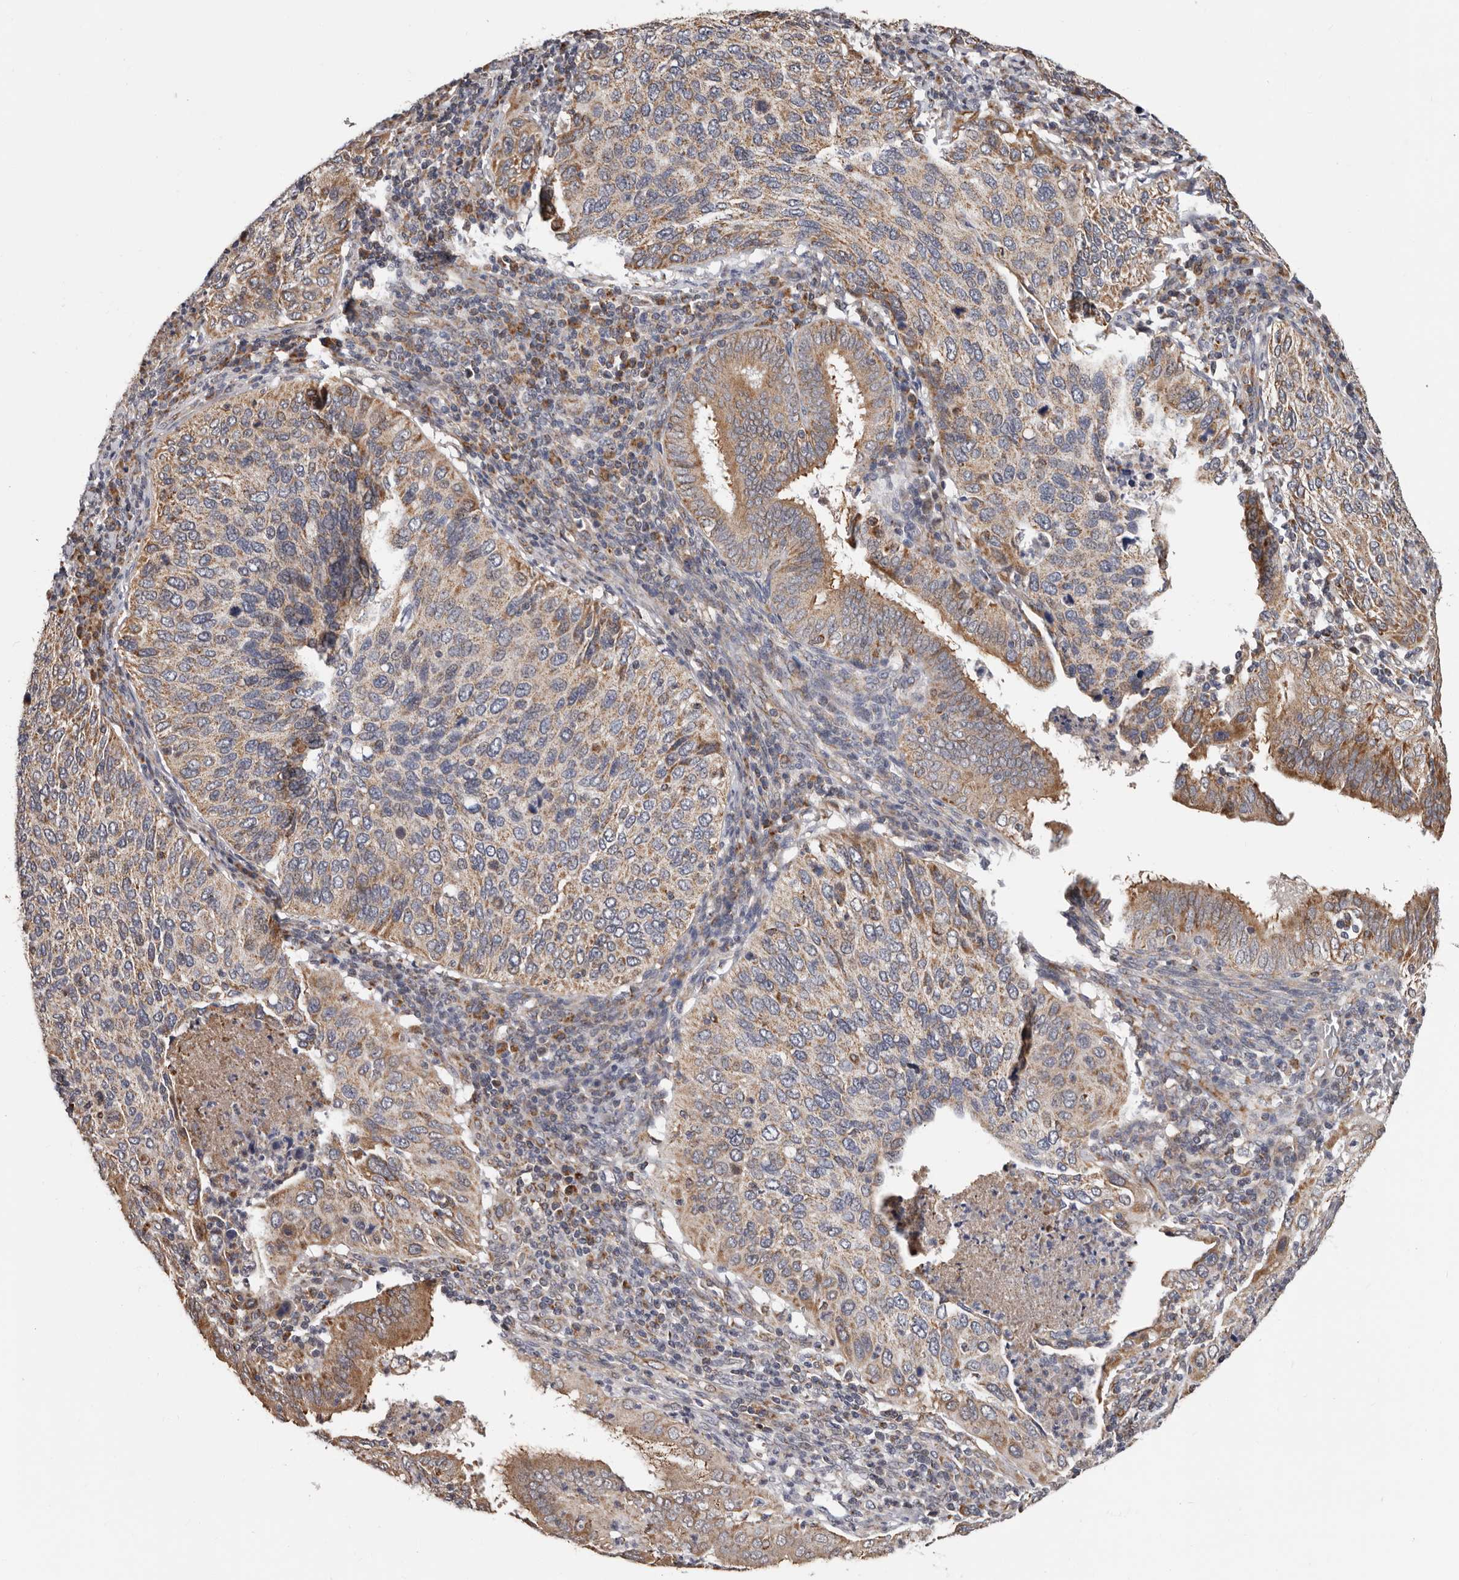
{"staining": {"intensity": "moderate", "quantity": ">75%", "location": "cytoplasmic/membranous"}, "tissue": "cervical cancer", "cell_type": "Tumor cells", "image_type": "cancer", "snomed": [{"axis": "morphology", "description": "Squamous cell carcinoma, NOS"}, {"axis": "topography", "description": "Cervix"}], "caption": "Squamous cell carcinoma (cervical) stained with DAB (3,3'-diaminobenzidine) immunohistochemistry (IHC) reveals medium levels of moderate cytoplasmic/membranous positivity in approximately >75% of tumor cells. (DAB = brown stain, brightfield microscopy at high magnification).", "gene": "MRPL18", "patient": {"sex": "female", "age": 38}}